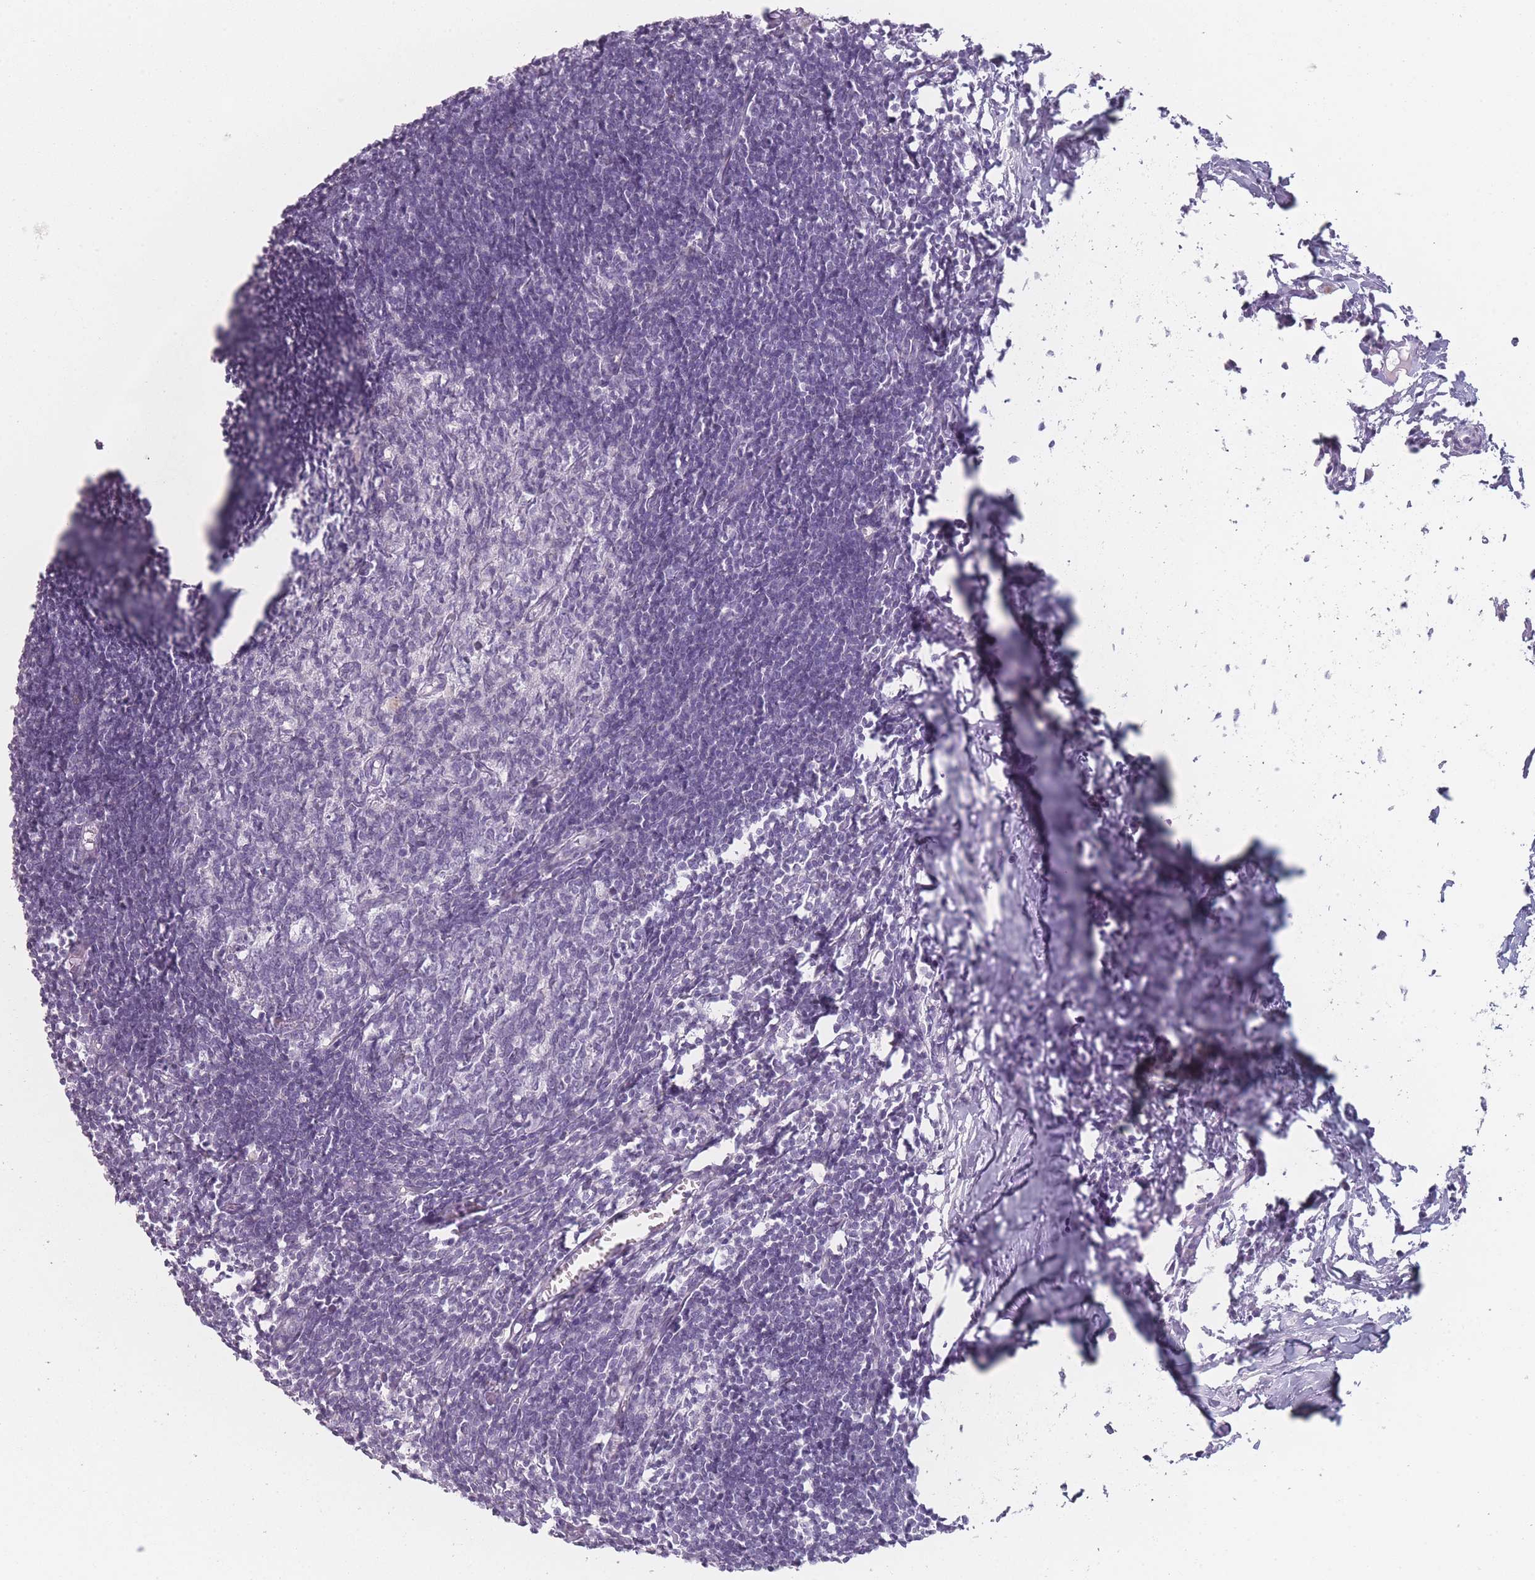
{"staining": {"intensity": "moderate", "quantity": "<25%", "location": "cytoplasmic/membranous"}, "tissue": "lymph node", "cell_type": "Germinal center cells", "image_type": "normal", "snomed": [{"axis": "morphology", "description": "Normal tissue, NOS"}, {"axis": "morphology", "description": "Malignant melanoma, Metastatic site"}, {"axis": "topography", "description": "Lymph node"}], "caption": "This micrograph shows benign lymph node stained with IHC to label a protein in brown. The cytoplasmic/membranous of germinal center cells show moderate positivity for the protein. Nuclei are counter-stained blue.", "gene": "DCHS1", "patient": {"sex": "male", "age": 41}}